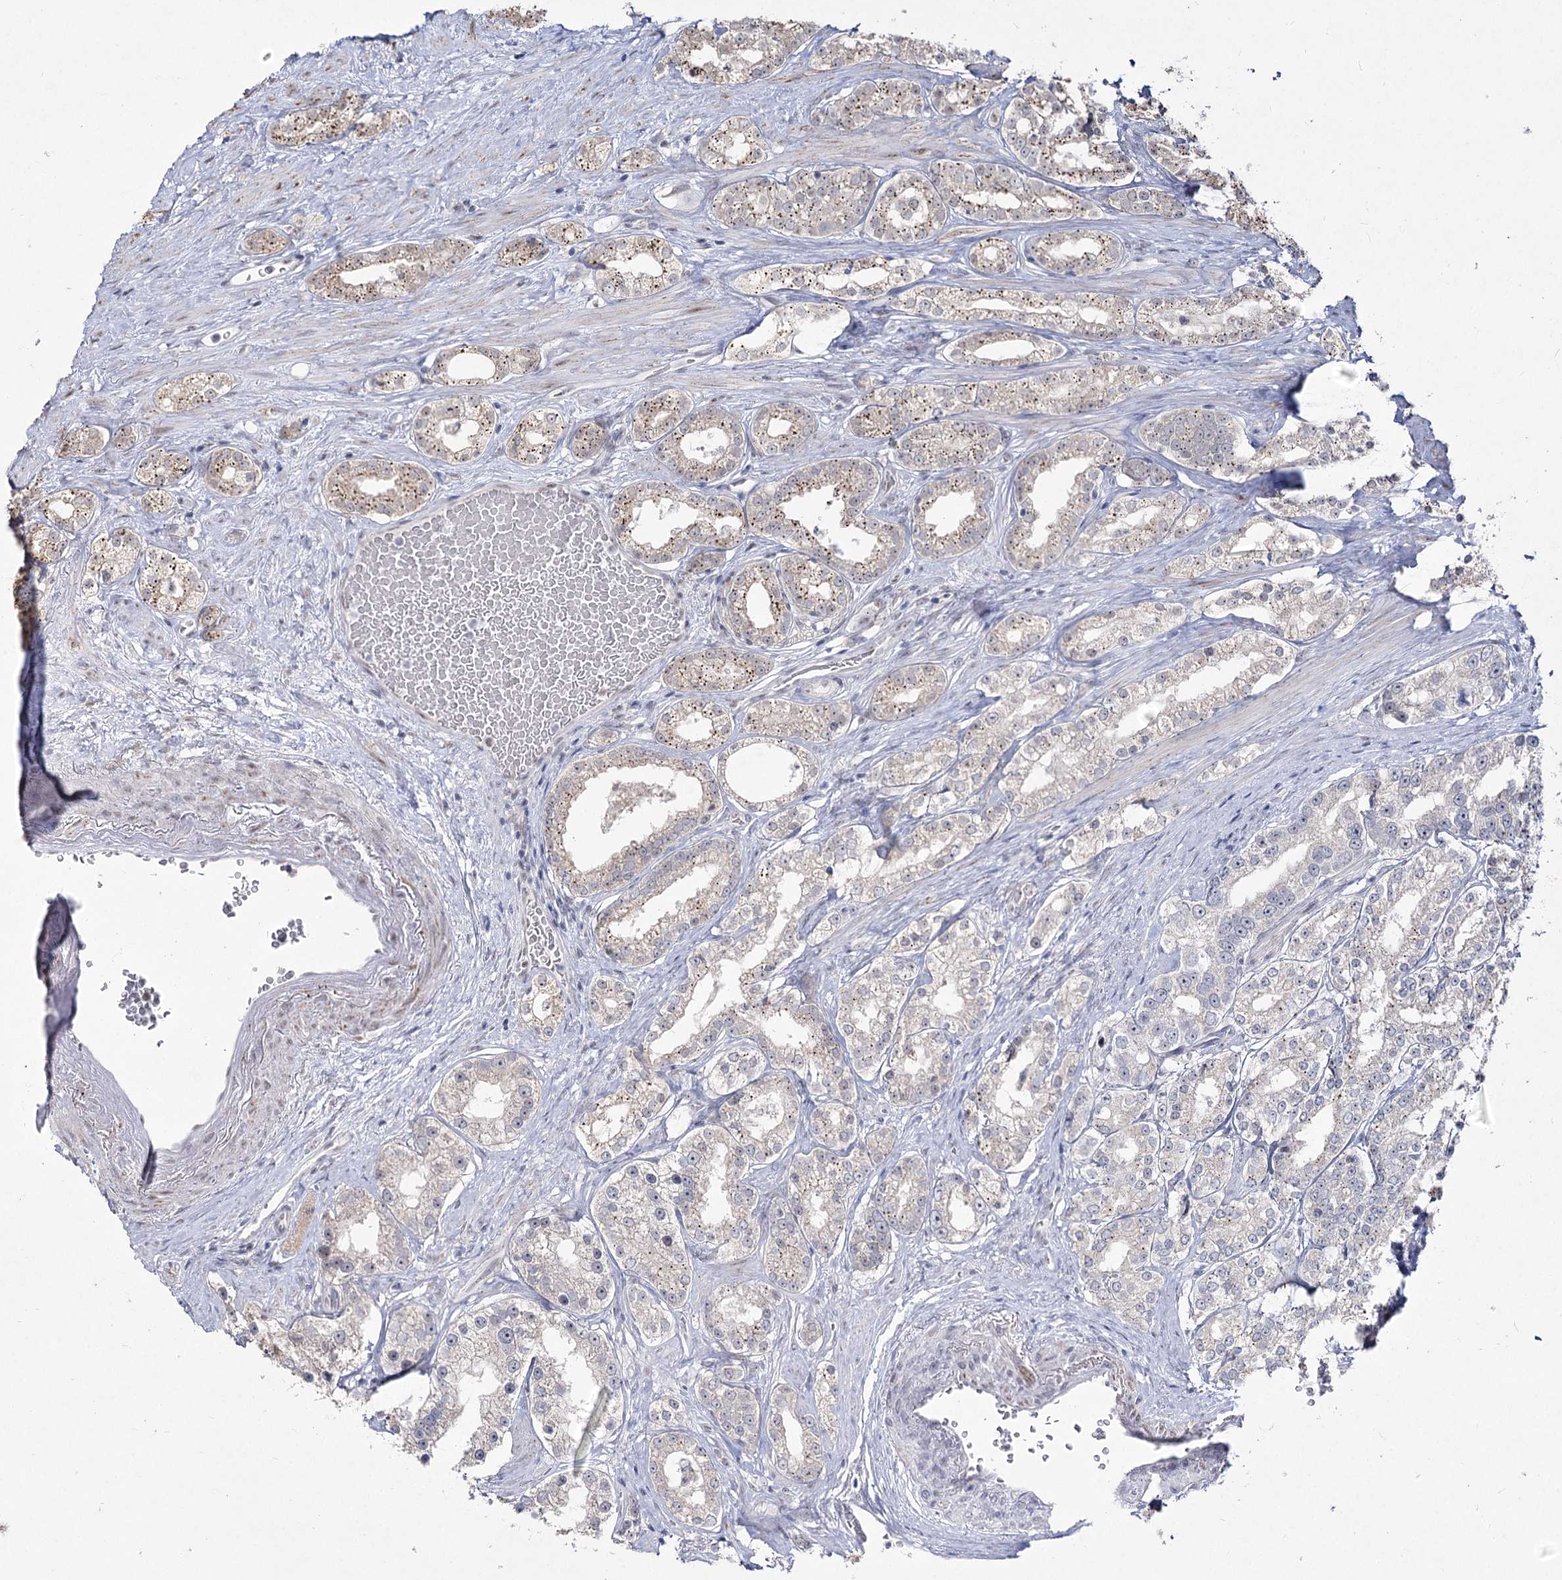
{"staining": {"intensity": "moderate", "quantity": ">75%", "location": "cytoplasmic/membranous"}, "tissue": "prostate cancer", "cell_type": "Tumor cells", "image_type": "cancer", "snomed": [{"axis": "morphology", "description": "Normal tissue, NOS"}, {"axis": "morphology", "description": "Adenocarcinoma, High grade"}, {"axis": "topography", "description": "Prostate"}], "caption": "IHC photomicrograph of human high-grade adenocarcinoma (prostate) stained for a protein (brown), which exhibits medium levels of moderate cytoplasmic/membranous staining in approximately >75% of tumor cells.", "gene": "DDX50", "patient": {"sex": "male", "age": 83}}